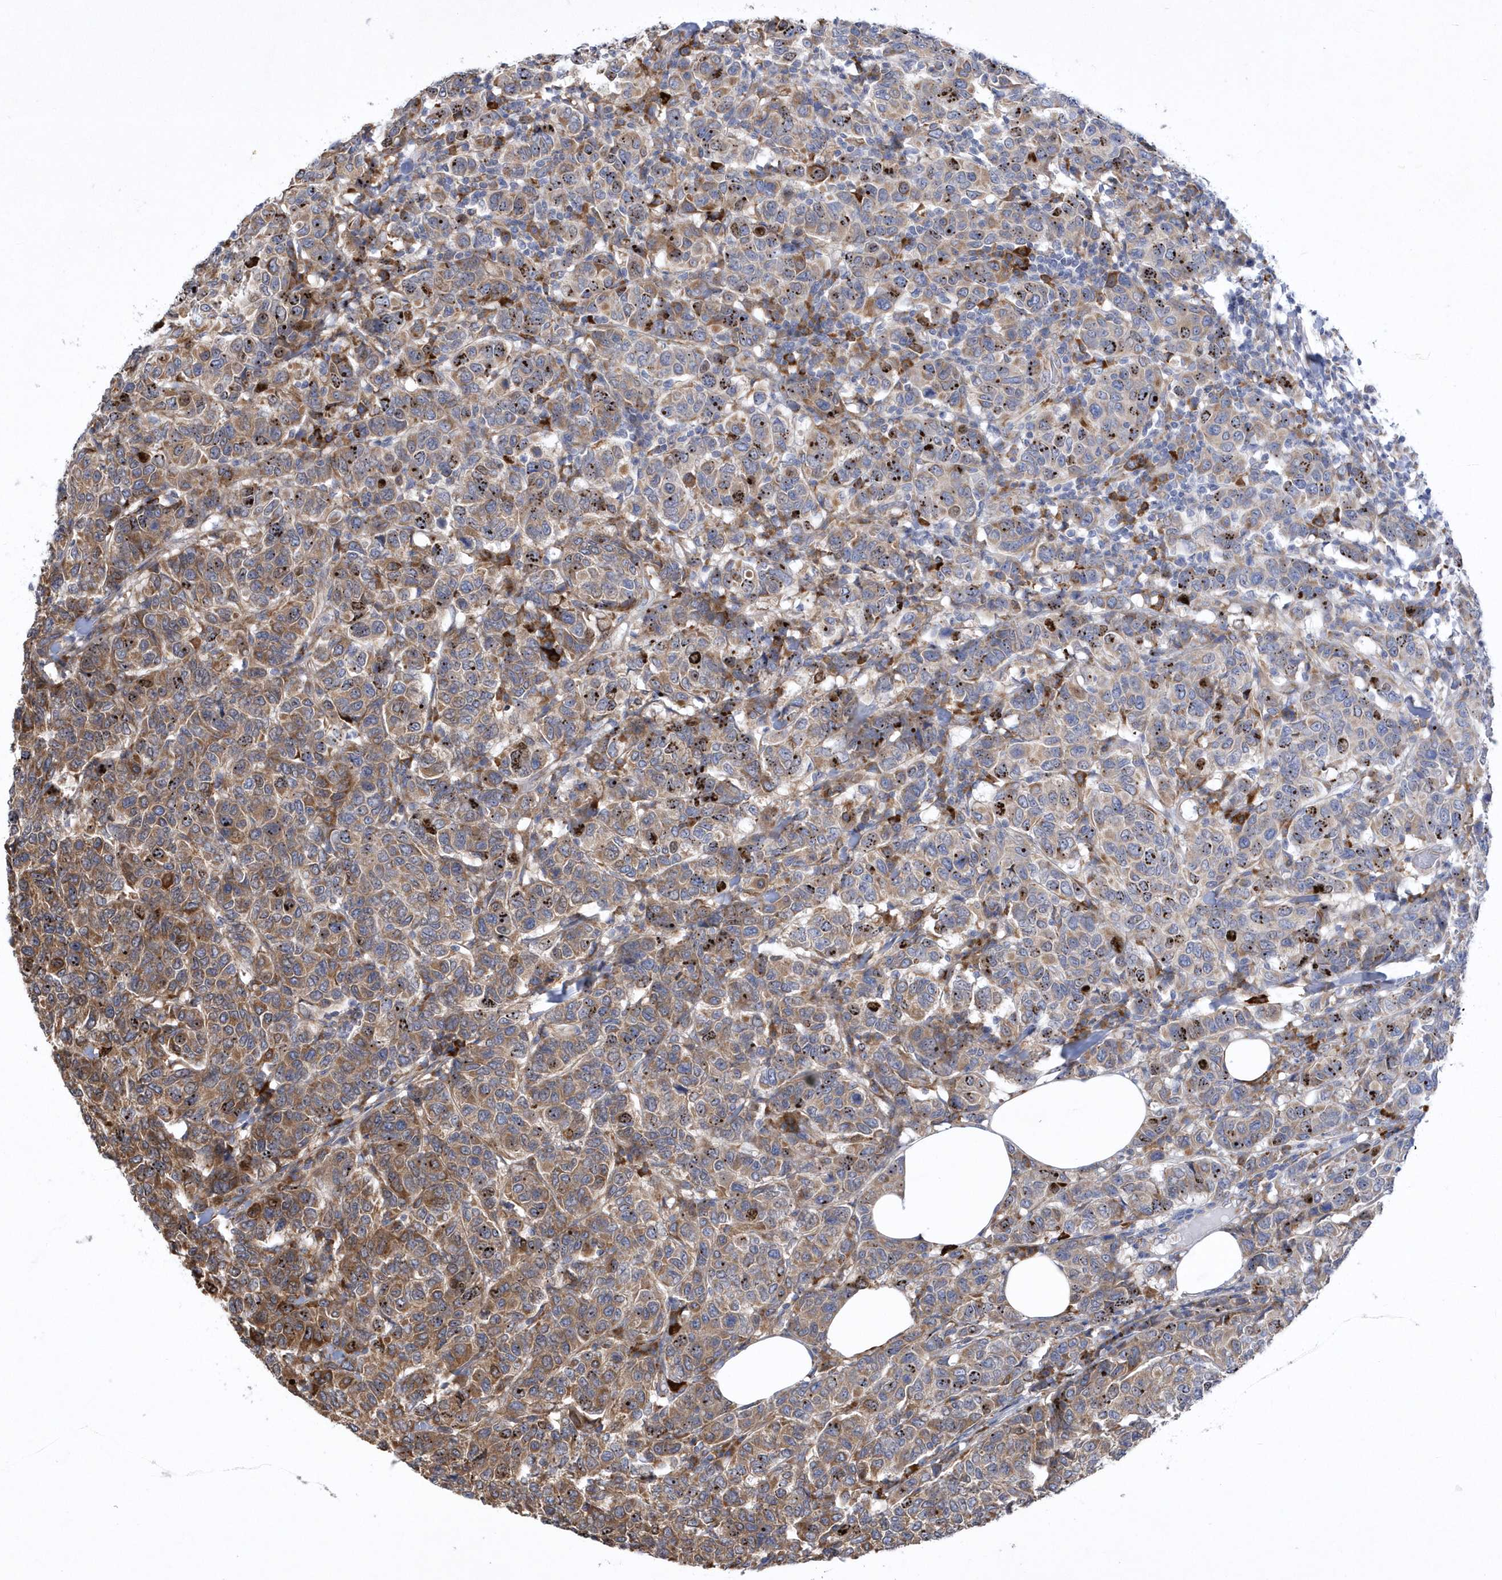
{"staining": {"intensity": "moderate", "quantity": ">75%", "location": "cytoplasmic/membranous"}, "tissue": "breast cancer", "cell_type": "Tumor cells", "image_type": "cancer", "snomed": [{"axis": "morphology", "description": "Duct carcinoma"}, {"axis": "topography", "description": "Breast"}], "caption": "An image of human breast cancer (infiltrating ductal carcinoma) stained for a protein reveals moderate cytoplasmic/membranous brown staining in tumor cells.", "gene": "MED31", "patient": {"sex": "female", "age": 55}}